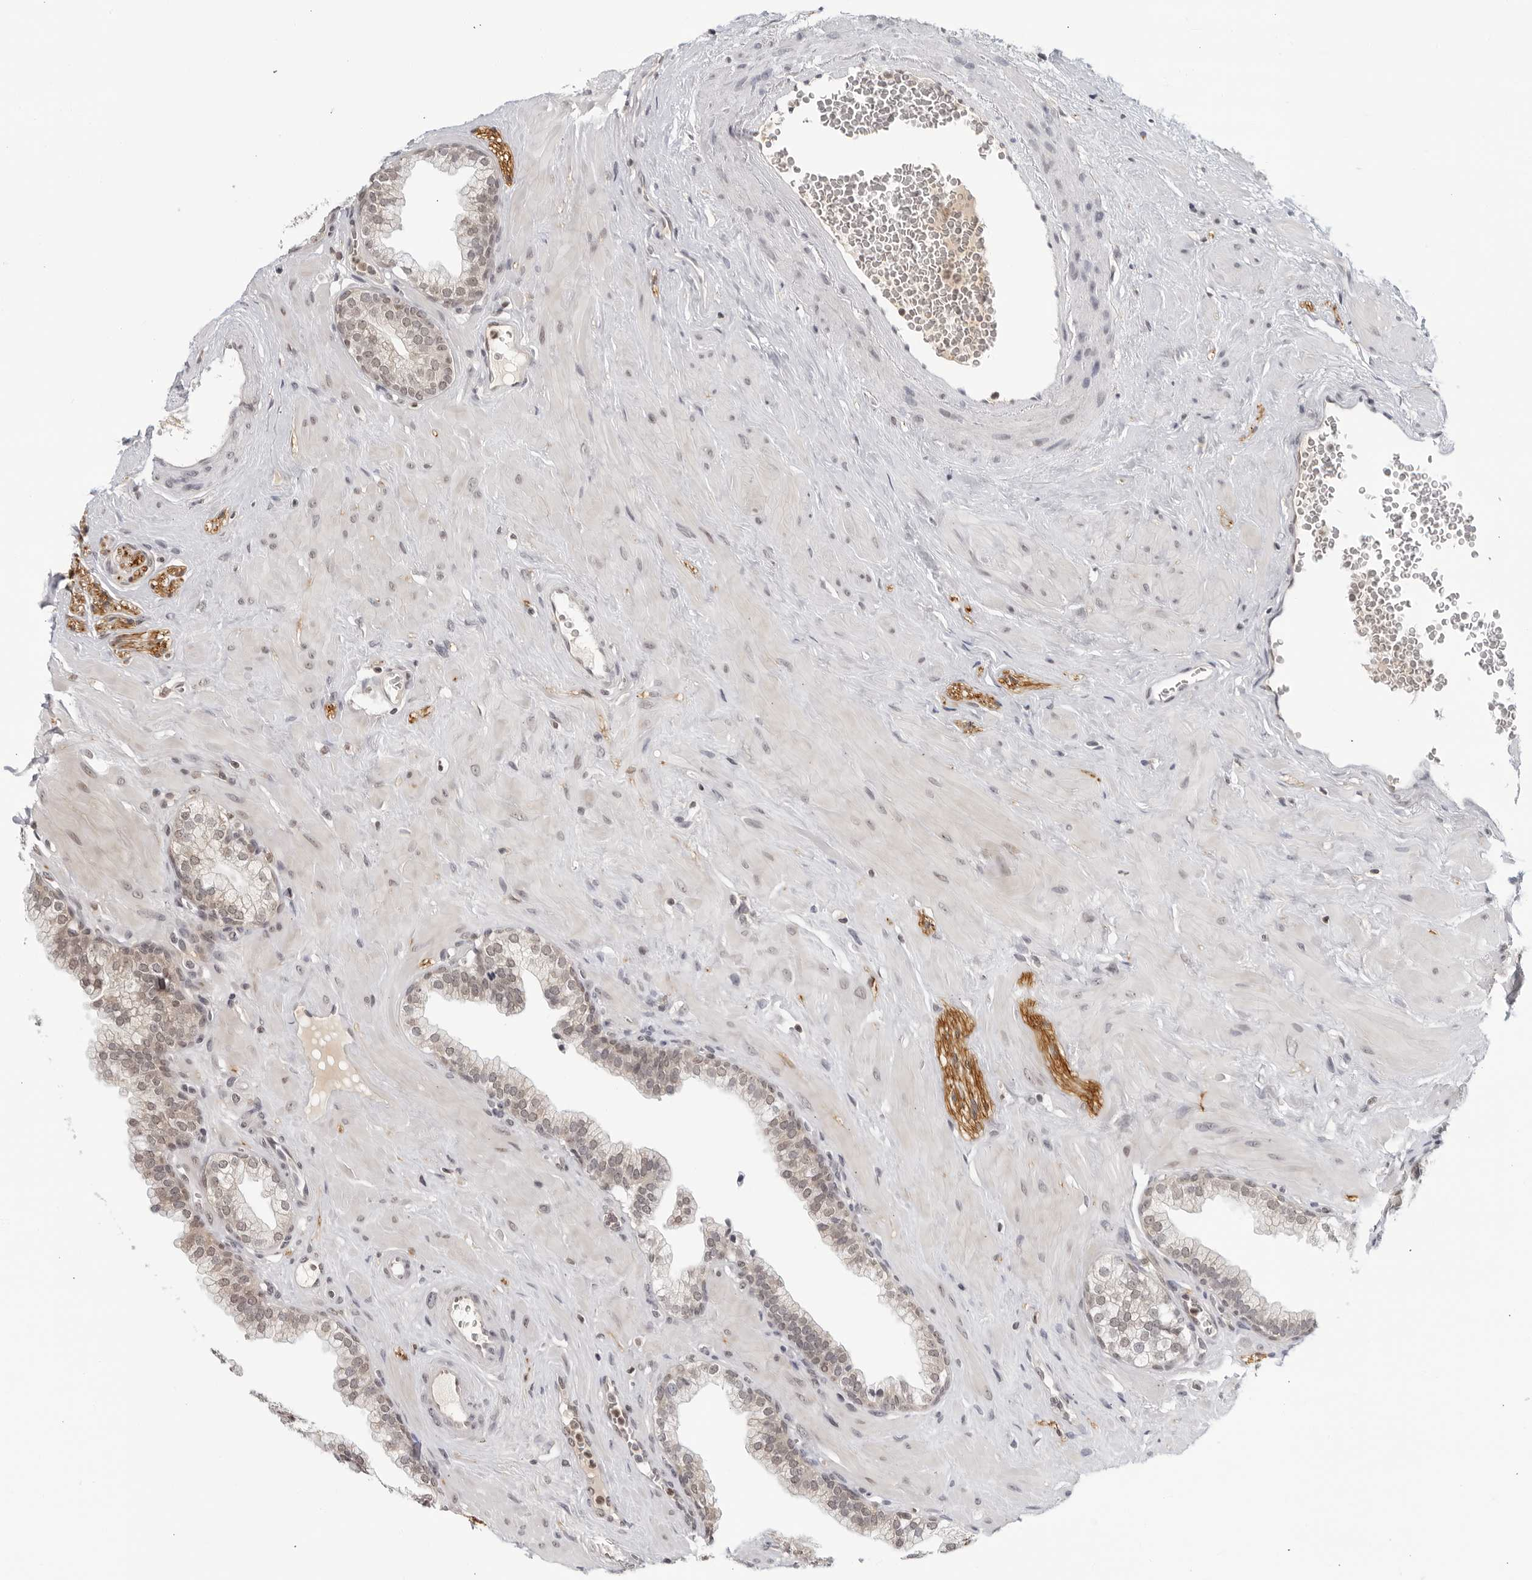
{"staining": {"intensity": "strong", "quantity": "25%-75%", "location": "cytoplasmic/membranous"}, "tissue": "prostate", "cell_type": "Glandular cells", "image_type": "normal", "snomed": [{"axis": "morphology", "description": "Normal tissue, NOS"}, {"axis": "morphology", "description": "Urothelial carcinoma, Low grade"}, {"axis": "topography", "description": "Urinary bladder"}, {"axis": "topography", "description": "Prostate"}], "caption": "Protein expression analysis of benign prostate exhibits strong cytoplasmic/membranous staining in approximately 25%-75% of glandular cells.", "gene": "CC2D1B", "patient": {"sex": "male", "age": 60}}